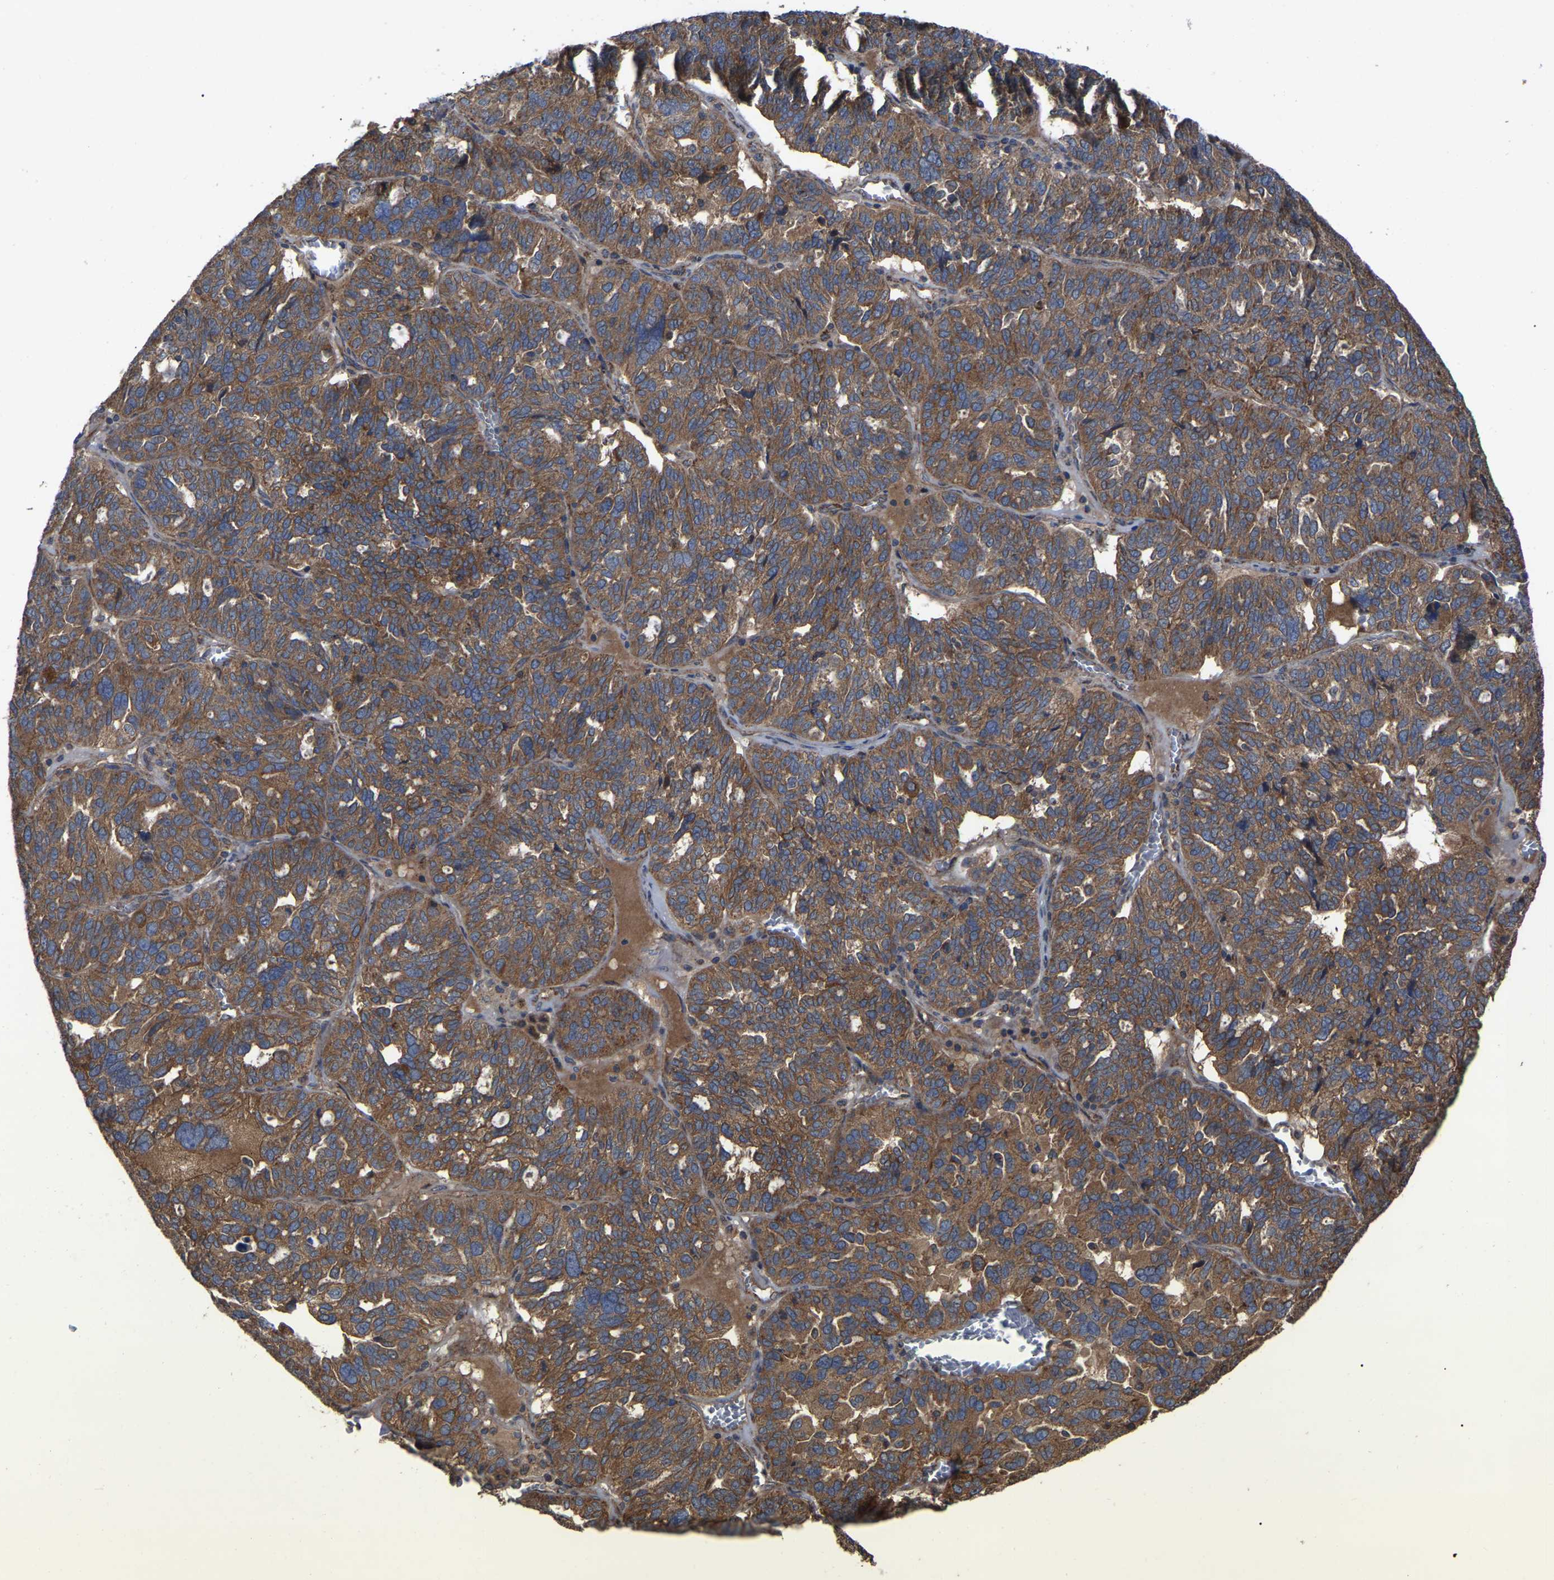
{"staining": {"intensity": "moderate", "quantity": ">75%", "location": "cytoplasmic/membranous"}, "tissue": "ovarian cancer", "cell_type": "Tumor cells", "image_type": "cancer", "snomed": [{"axis": "morphology", "description": "Cystadenocarcinoma, serous, NOS"}, {"axis": "topography", "description": "Ovary"}], "caption": "Protein staining displays moderate cytoplasmic/membranous expression in approximately >75% of tumor cells in ovarian serous cystadenocarcinoma.", "gene": "GCC1", "patient": {"sex": "female", "age": 59}}